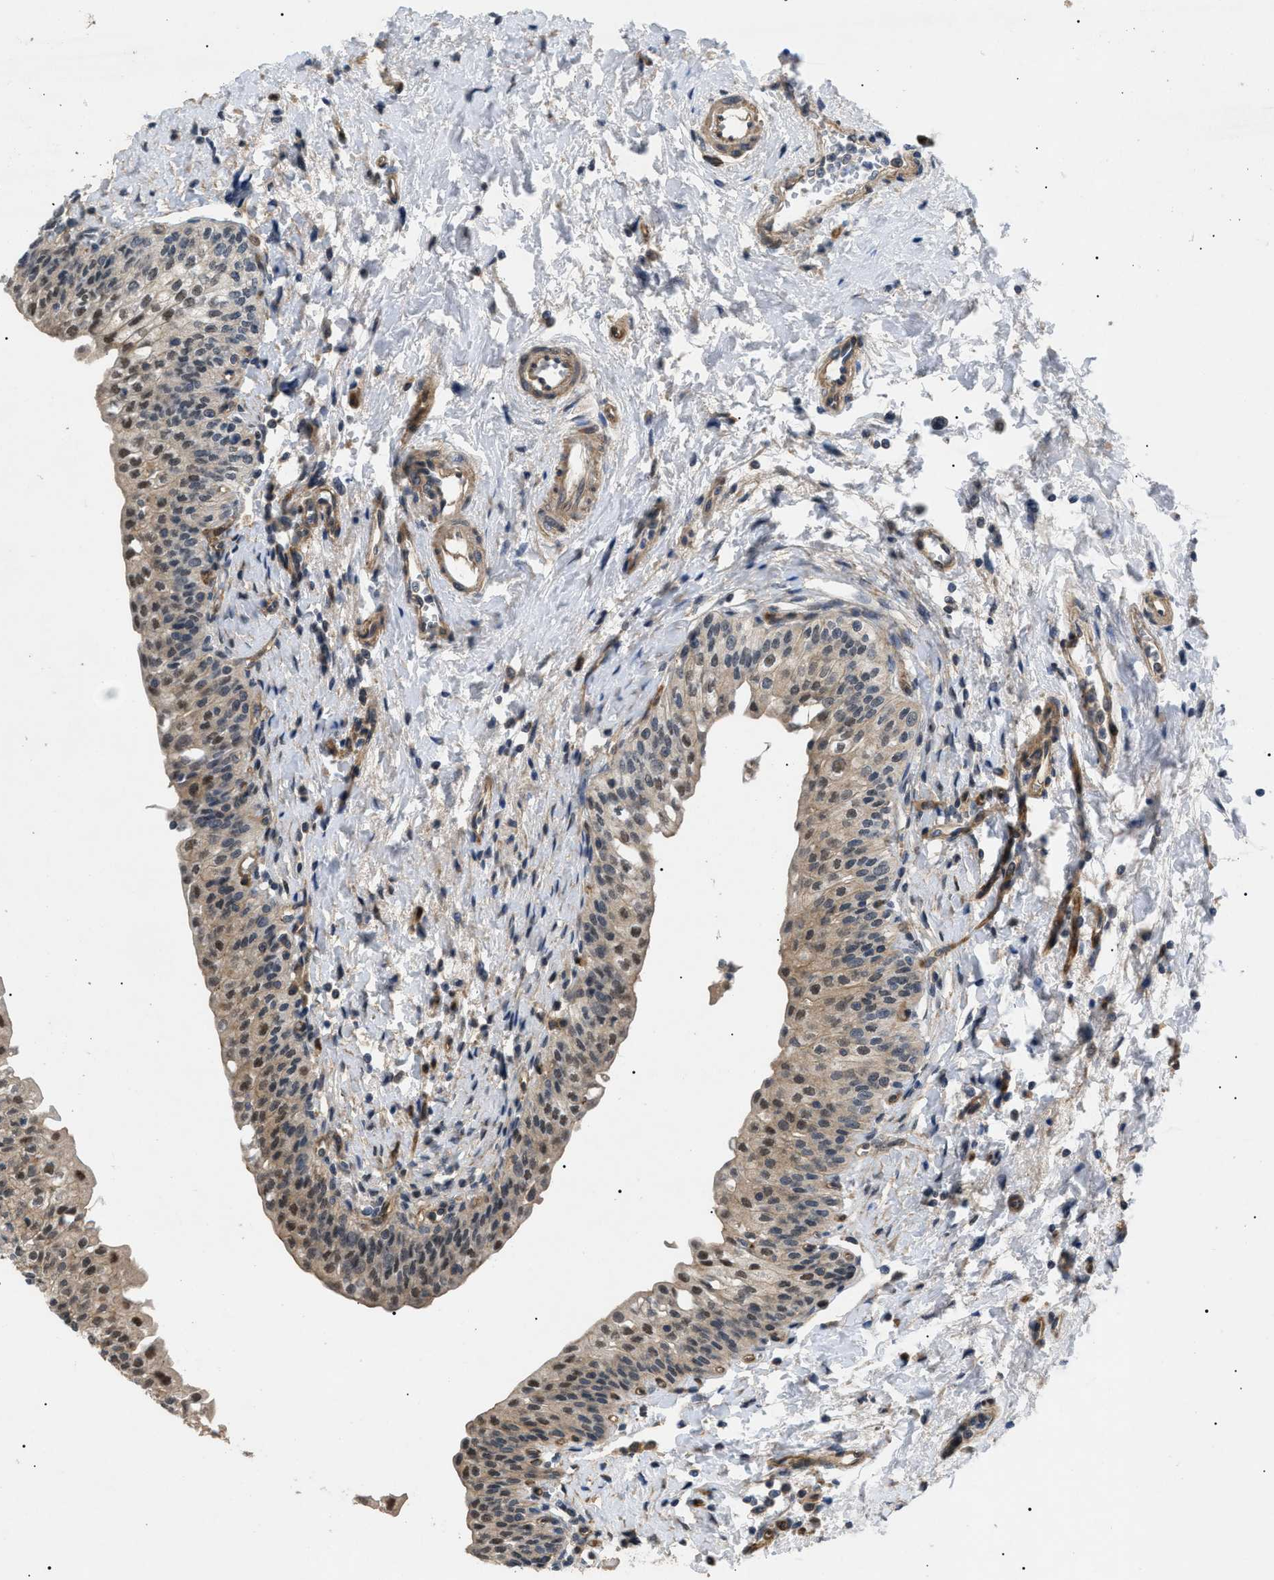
{"staining": {"intensity": "weak", "quantity": ">75%", "location": "cytoplasmic/membranous,nuclear"}, "tissue": "urinary bladder", "cell_type": "Urothelial cells", "image_type": "normal", "snomed": [{"axis": "morphology", "description": "Normal tissue, NOS"}, {"axis": "topography", "description": "Urinary bladder"}], "caption": "Brown immunohistochemical staining in normal human urinary bladder exhibits weak cytoplasmic/membranous,nuclear expression in approximately >75% of urothelial cells.", "gene": "CRCP", "patient": {"sex": "male", "age": 55}}